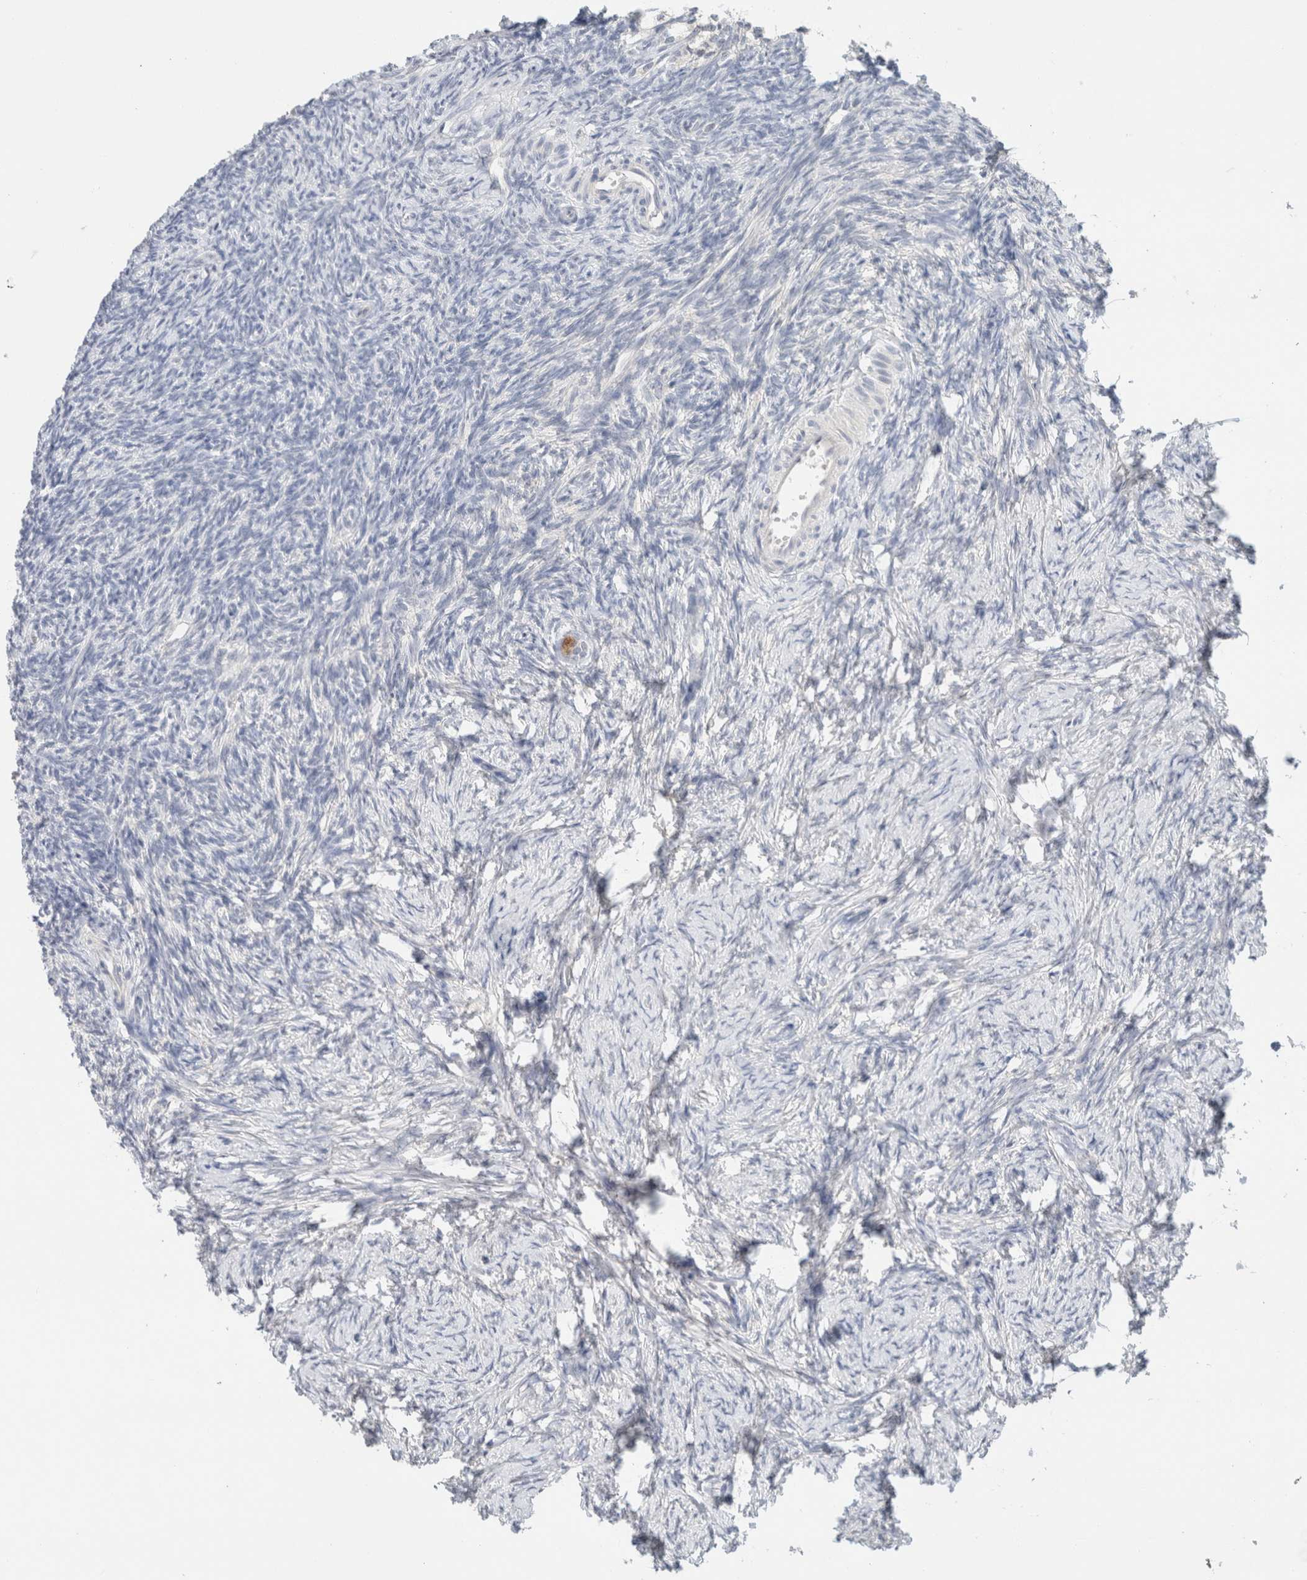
{"staining": {"intensity": "strong", "quantity": ">75%", "location": "cytoplasmic/membranous"}, "tissue": "ovary", "cell_type": "Follicle cells", "image_type": "normal", "snomed": [{"axis": "morphology", "description": "Normal tissue, NOS"}, {"axis": "topography", "description": "Ovary"}], "caption": "Immunohistochemistry (IHC) of unremarkable human ovary shows high levels of strong cytoplasmic/membranous positivity in about >75% of follicle cells.", "gene": "SDR16C5", "patient": {"sex": "female", "age": 34}}